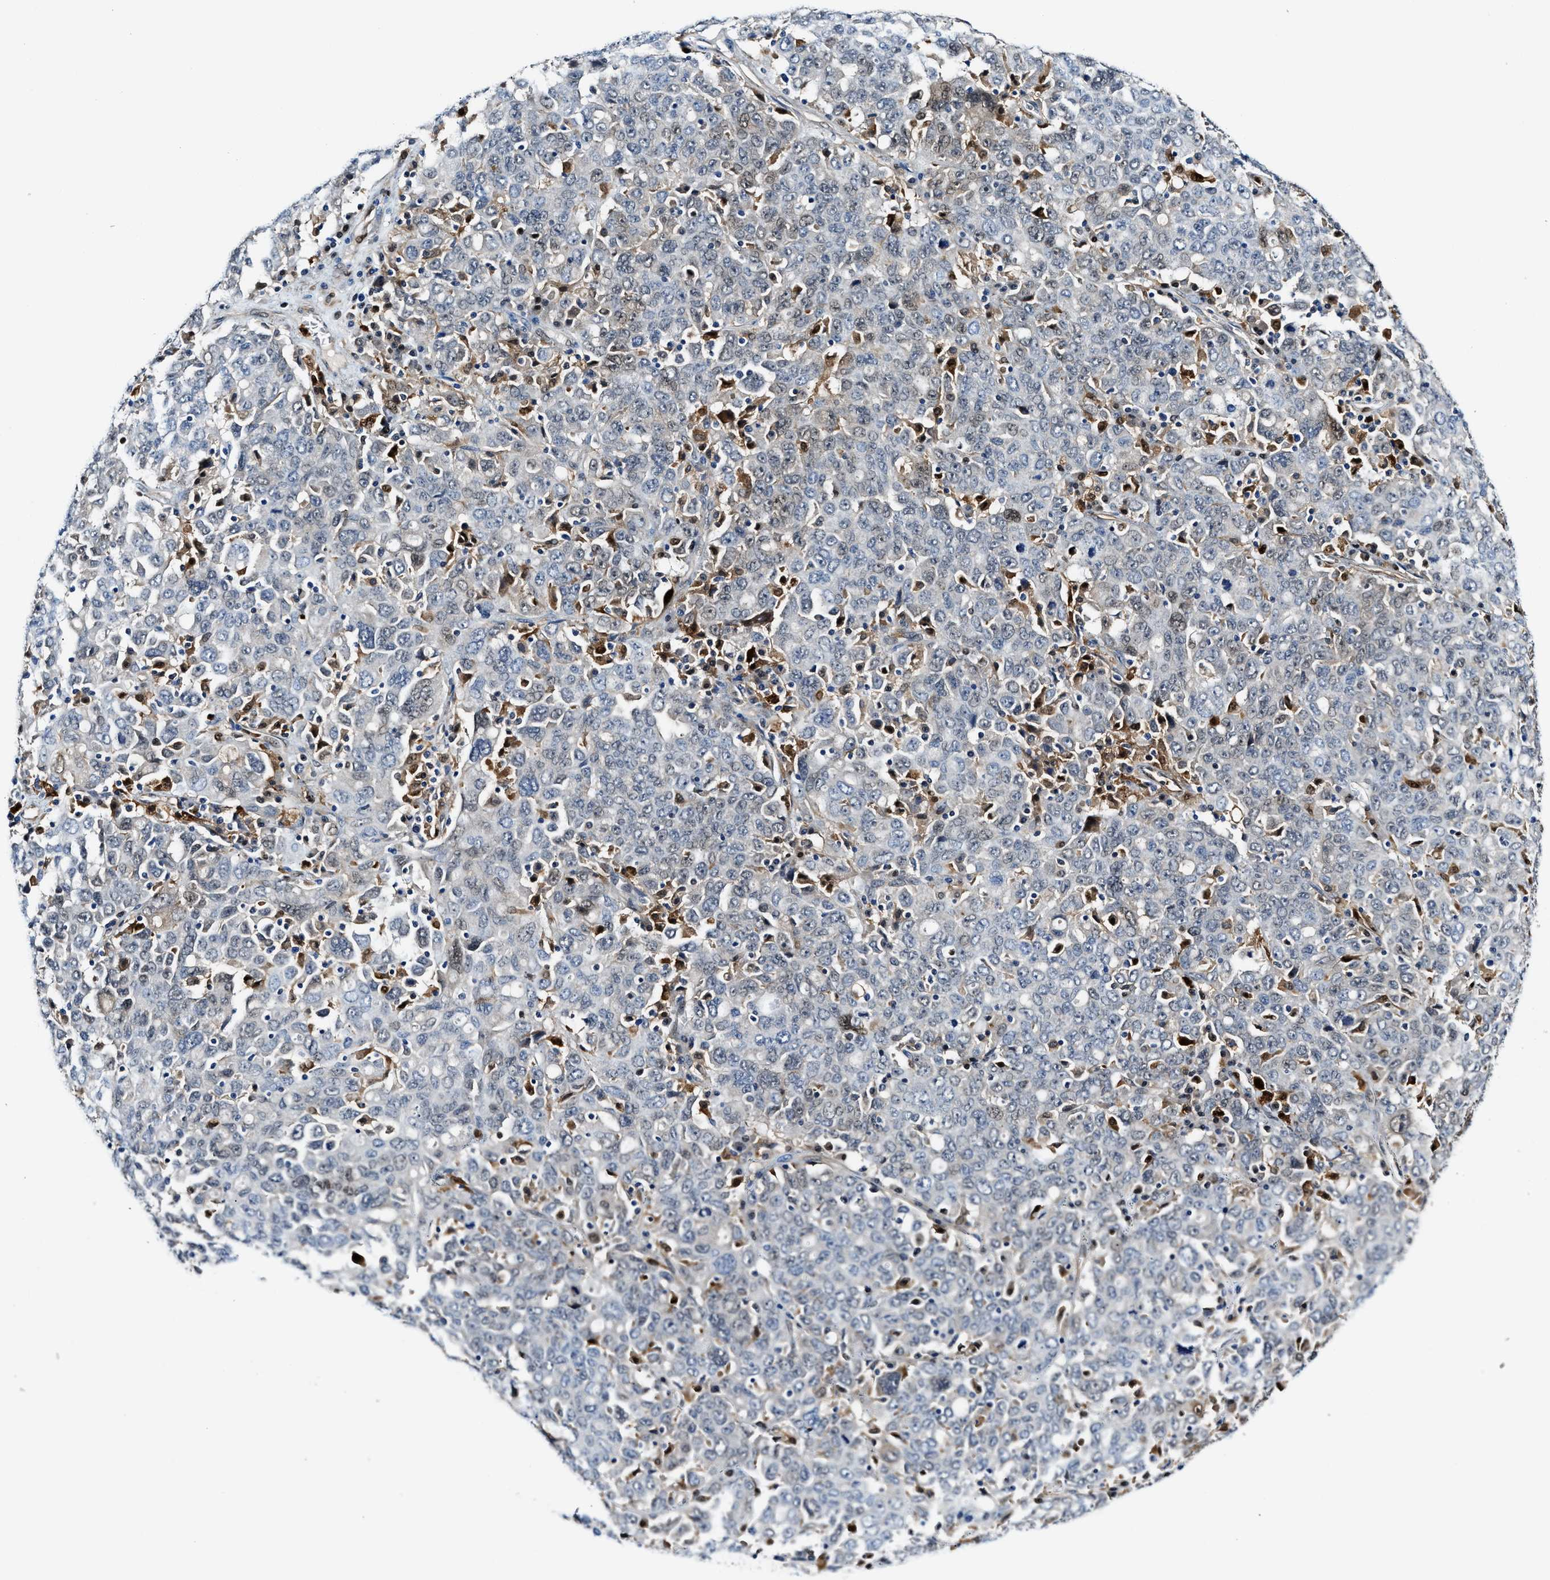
{"staining": {"intensity": "moderate", "quantity": "<25%", "location": "cytoplasmic/membranous,nuclear"}, "tissue": "ovarian cancer", "cell_type": "Tumor cells", "image_type": "cancer", "snomed": [{"axis": "morphology", "description": "Carcinoma, endometroid"}, {"axis": "topography", "description": "Ovary"}], "caption": "A low amount of moderate cytoplasmic/membranous and nuclear expression is seen in approximately <25% of tumor cells in ovarian endometroid carcinoma tissue.", "gene": "LTA4H", "patient": {"sex": "female", "age": 62}}